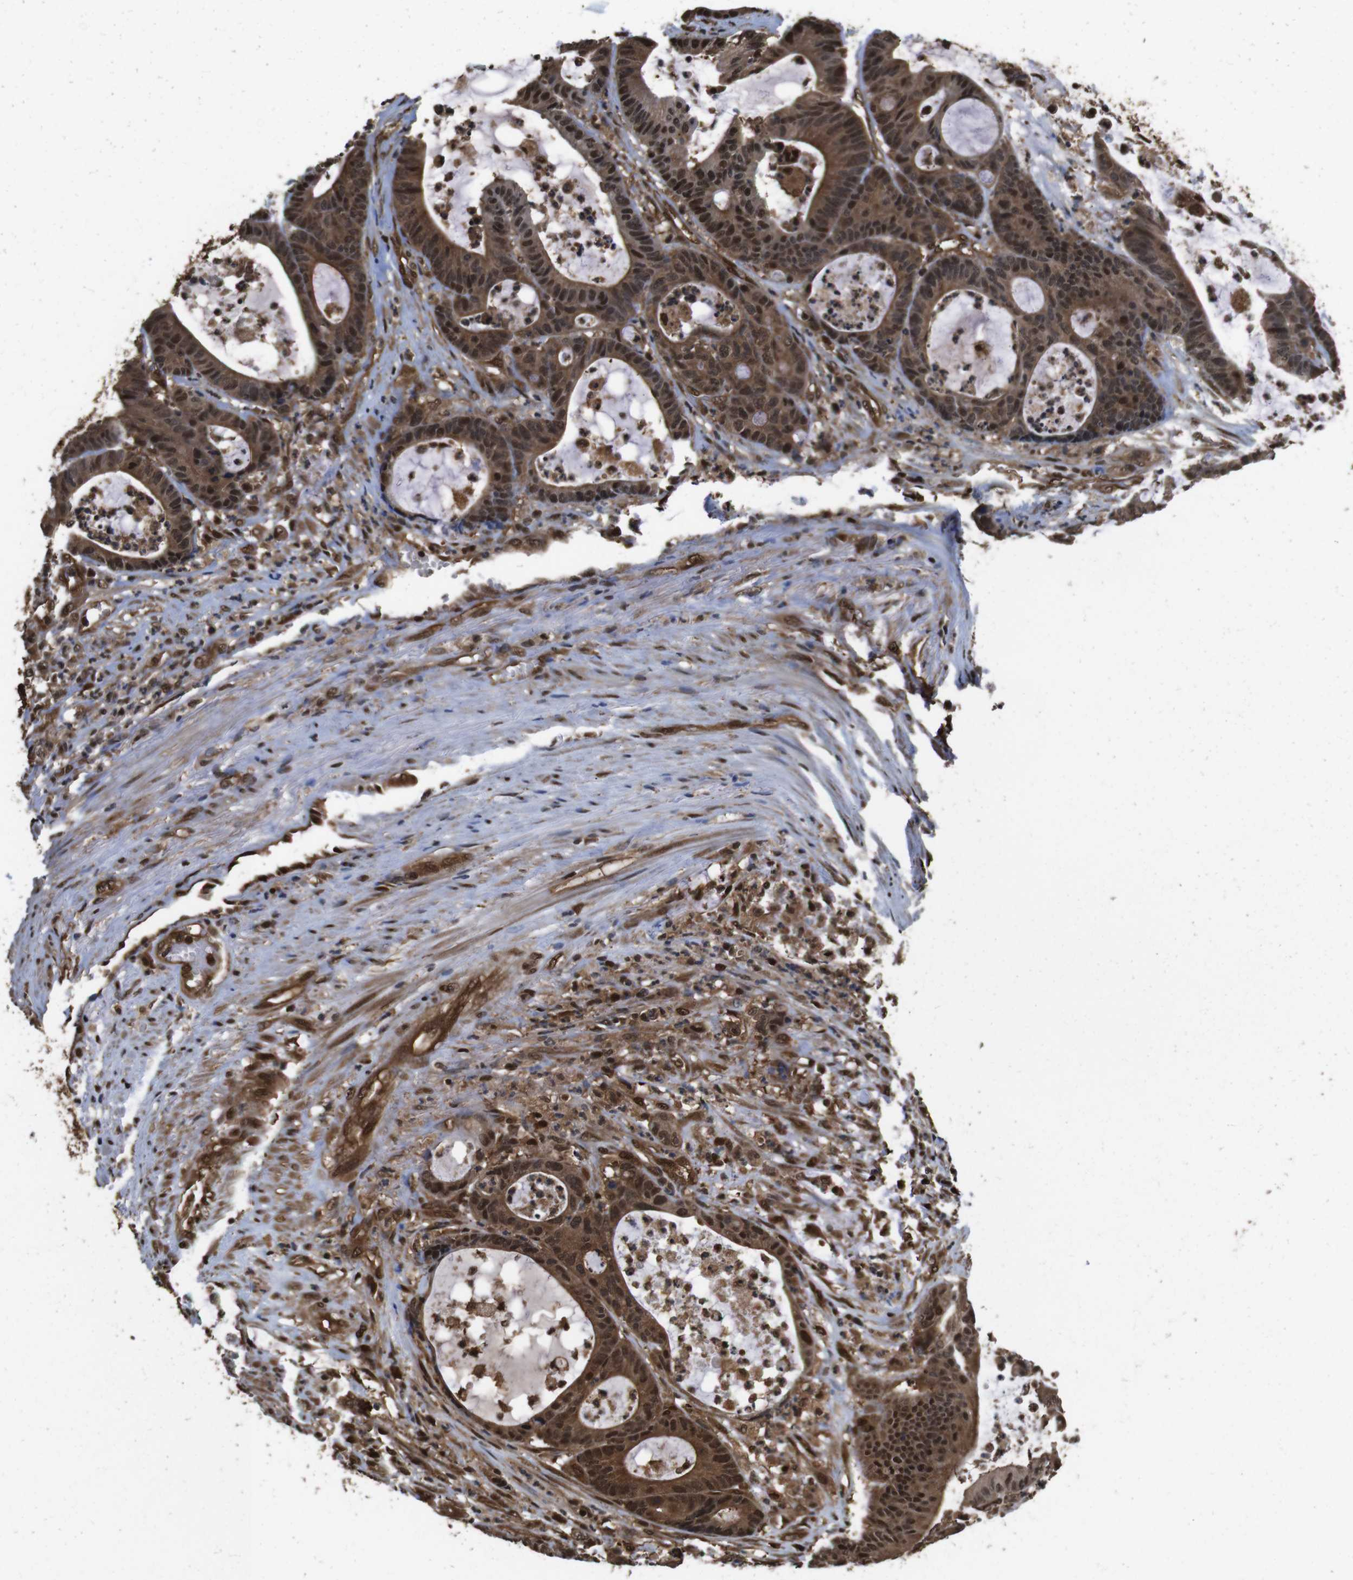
{"staining": {"intensity": "moderate", "quantity": ">75%", "location": "cytoplasmic/membranous,nuclear"}, "tissue": "colorectal cancer", "cell_type": "Tumor cells", "image_type": "cancer", "snomed": [{"axis": "morphology", "description": "Adenocarcinoma, NOS"}, {"axis": "topography", "description": "Colon"}], "caption": "Immunohistochemistry (IHC) photomicrograph of human colorectal cancer stained for a protein (brown), which reveals medium levels of moderate cytoplasmic/membranous and nuclear staining in about >75% of tumor cells.", "gene": "VCP", "patient": {"sex": "female", "age": 84}}